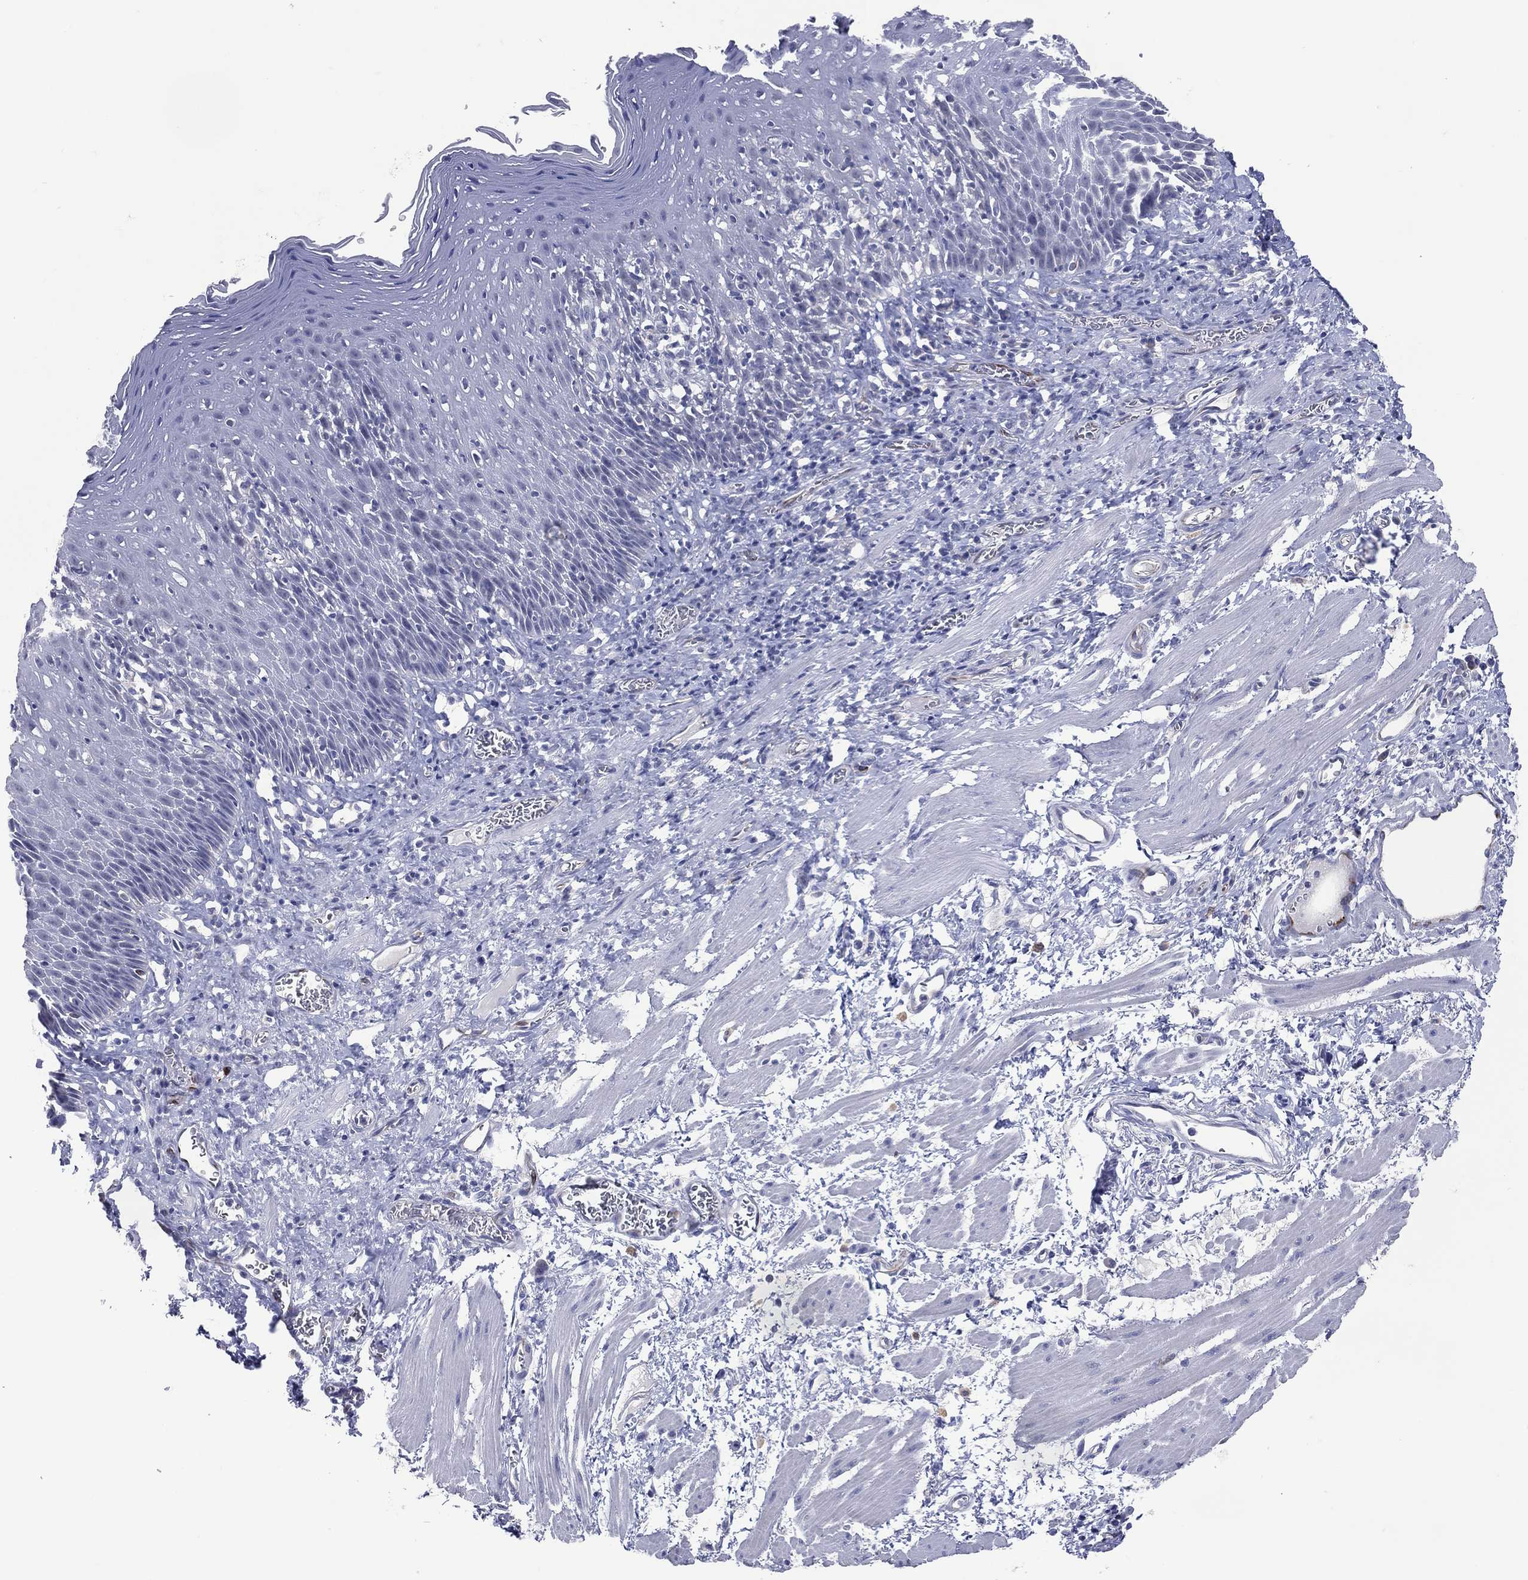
{"staining": {"intensity": "negative", "quantity": "none", "location": "none"}, "tissue": "esophagus", "cell_type": "Squamous epithelial cells", "image_type": "normal", "snomed": [{"axis": "morphology", "description": "Normal tissue, NOS"}, {"axis": "morphology", "description": "Adenocarcinoma, NOS"}, {"axis": "topography", "description": "Esophagus"}, {"axis": "topography", "description": "Stomach, upper"}], "caption": "IHC of normal esophagus displays no expression in squamous epithelial cells.", "gene": "DNAH6", "patient": {"sex": "male", "age": 74}}